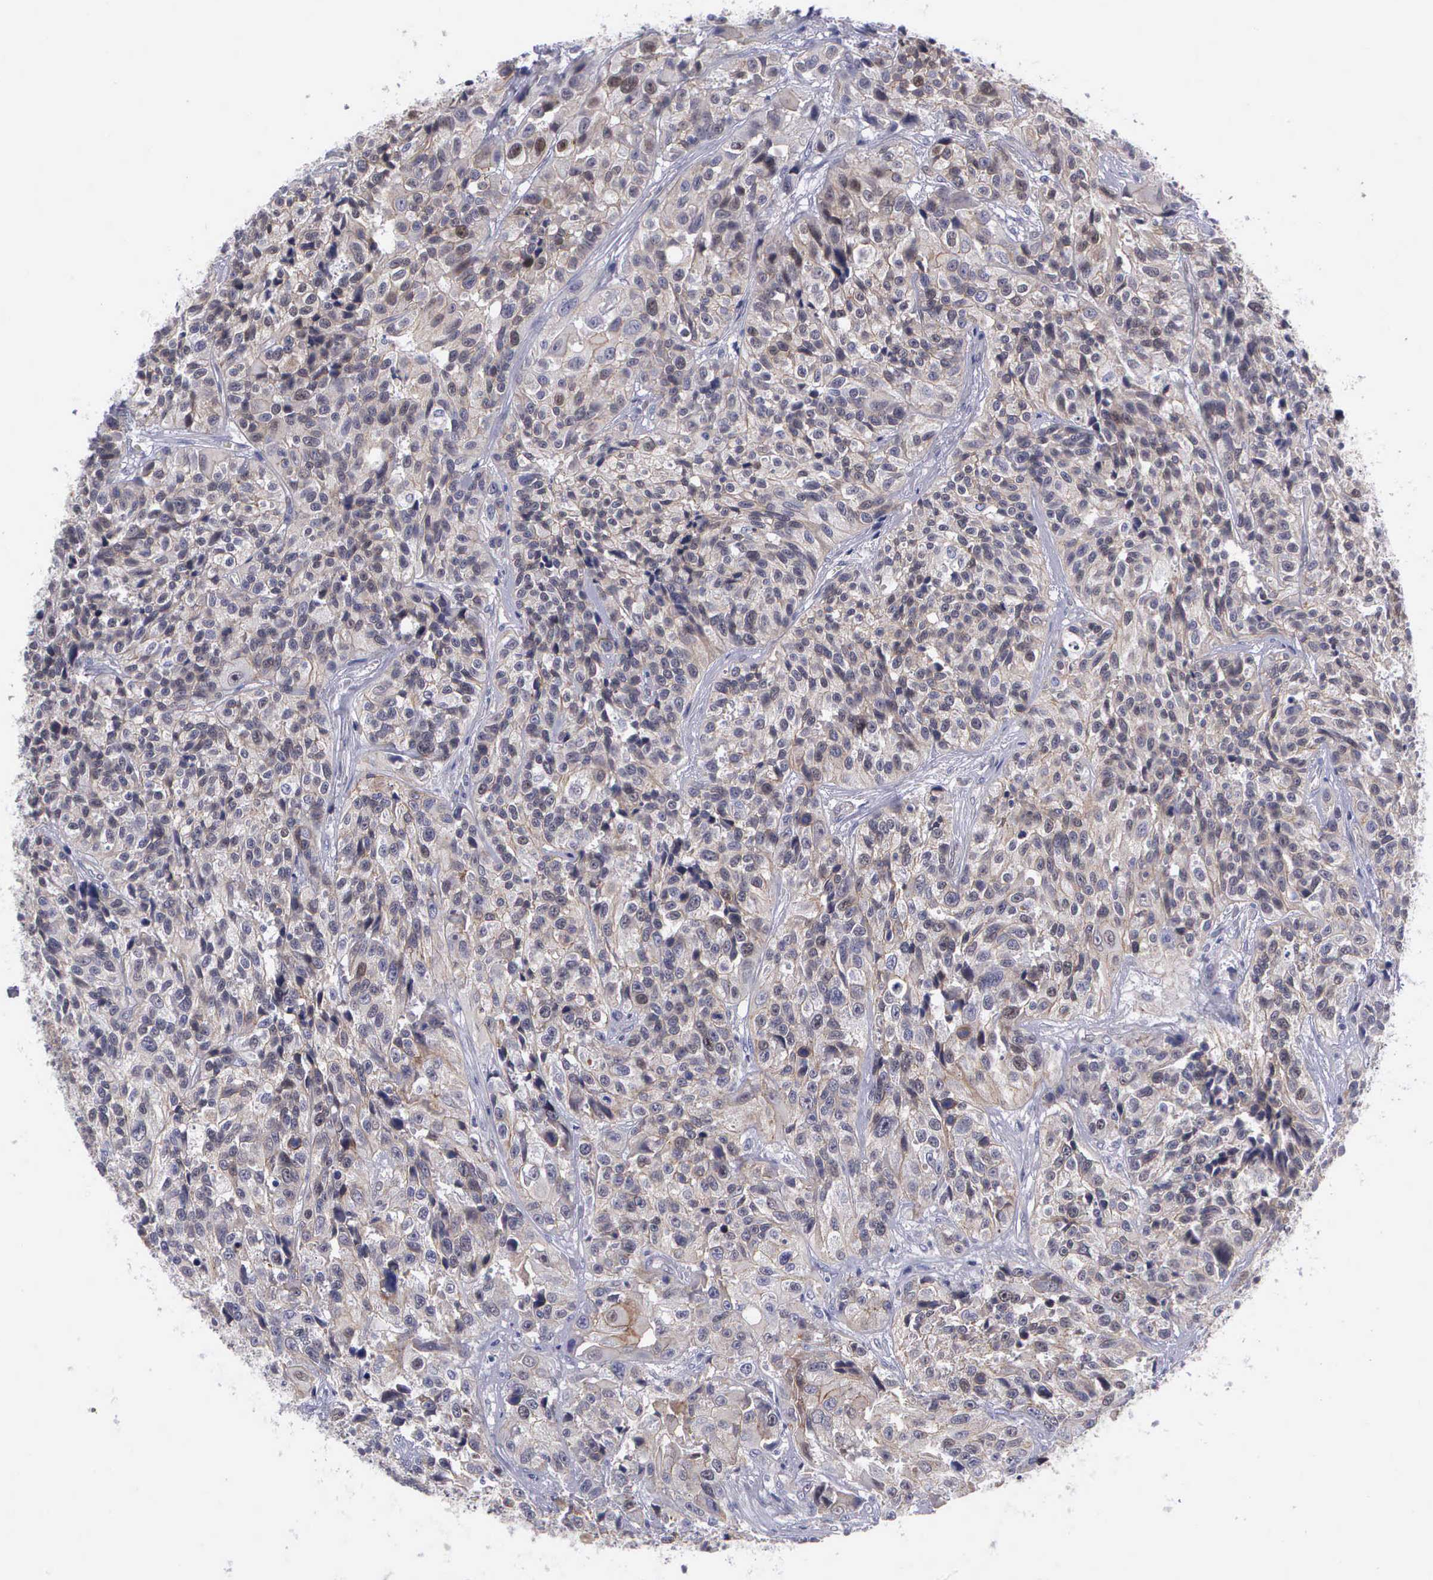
{"staining": {"intensity": "weak", "quantity": "25%-75%", "location": "nuclear"}, "tissue": "urothelial cancer", "cell_type": "Tumor cells", "image_type": "cancer", "snomed": [{"axis": "morphology", "description": "Urothelial carcinoma, High grade"}, {"axis": "topography", "description": "Urinary bladder"}], "caption": "An image of human urothelial carcinoma (high-grade) stained for a protein displays weak nuclear brown staining in tumor cells. (IHC, brightfield microscopy, high magnification).", "gene": "MICAL3", "patient": {"sex": "female", "age": 81}}